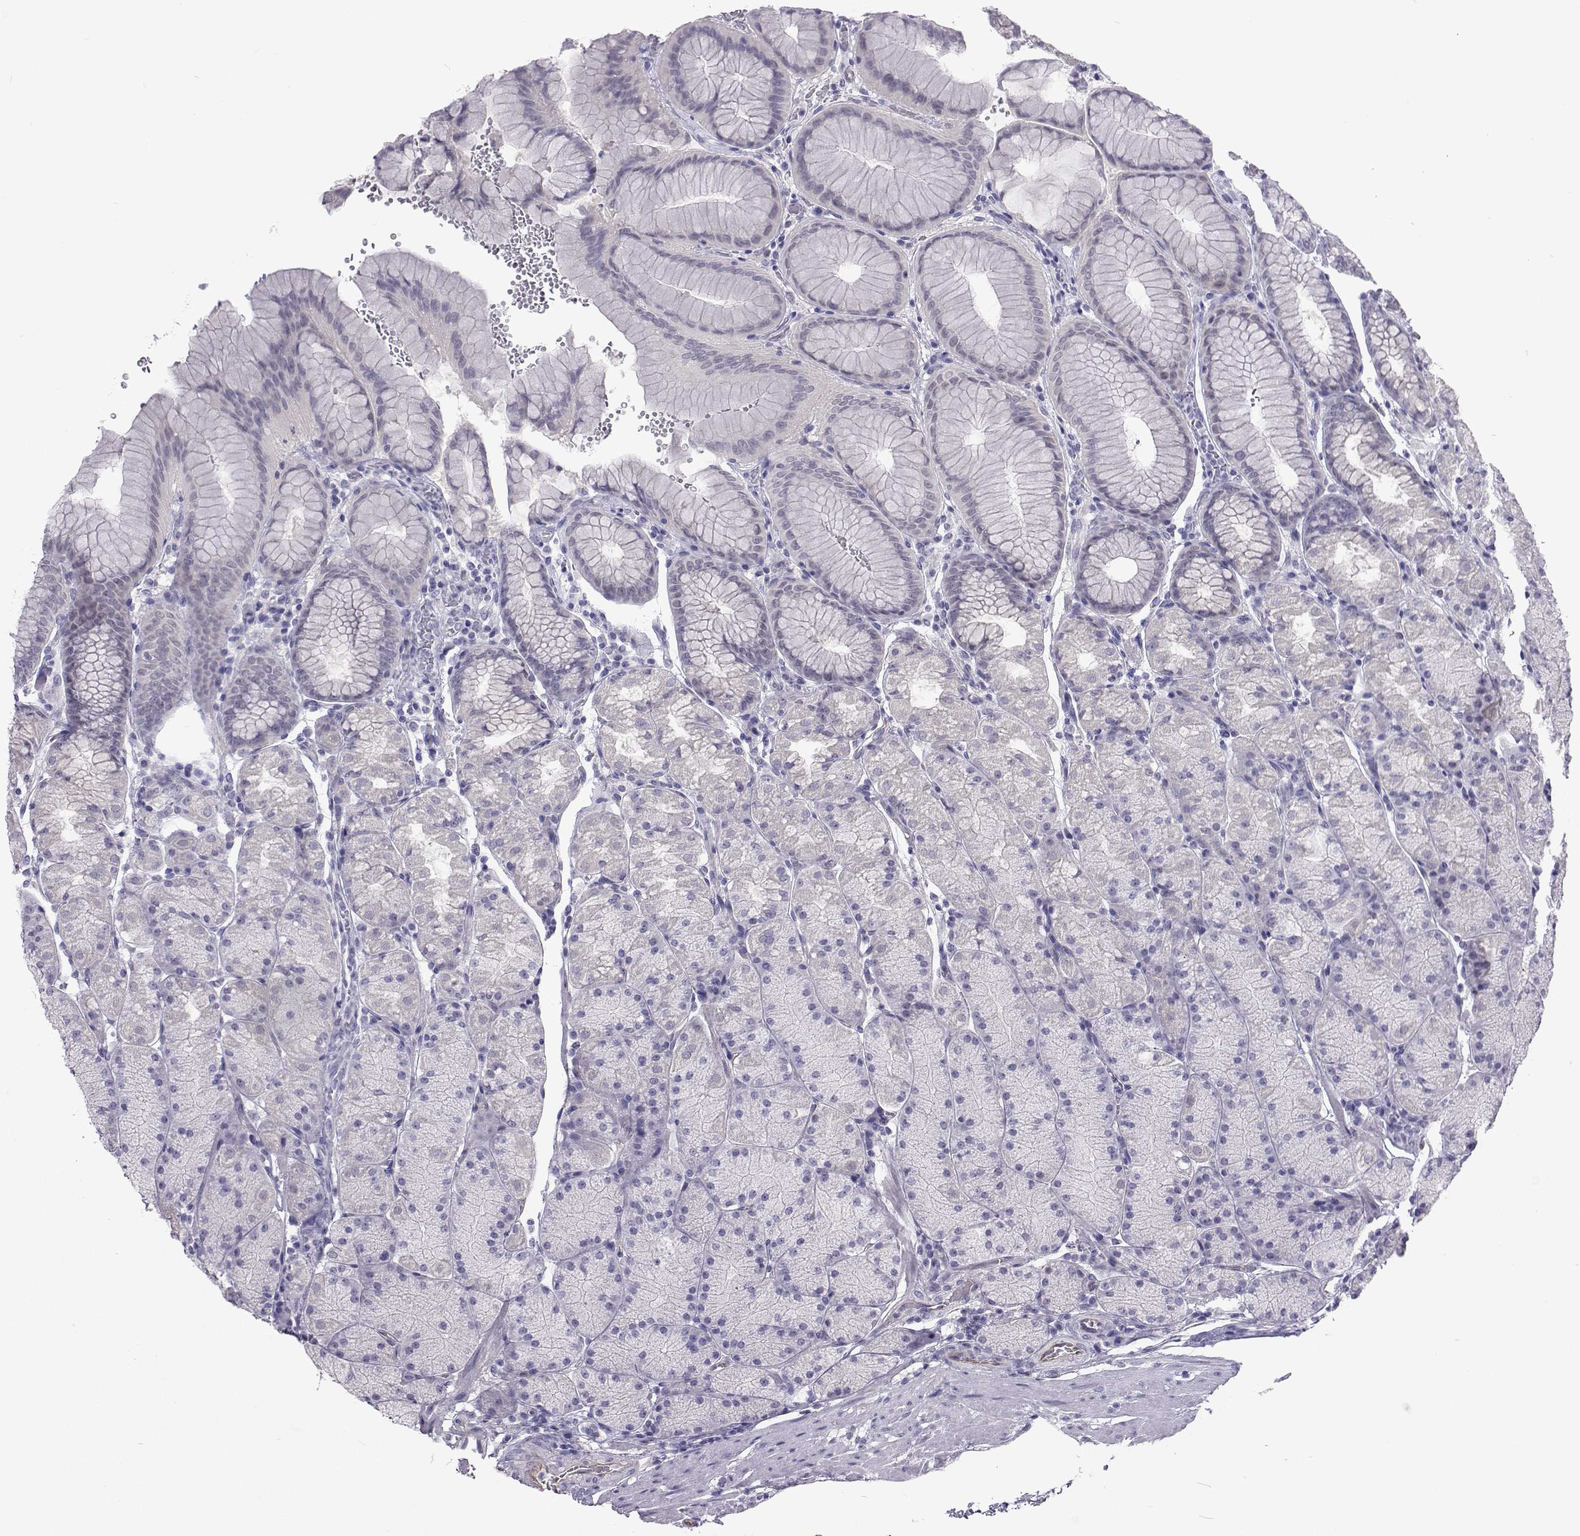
{"staining": {"intensity": "negative", "quantity": "none", "location": "none"}, "tissue": "stomach", "cell_type": "Glandular cells", "image_type": "normal", "snomed": [{"axis": "morphology", "description": "Normal tissue, NOS"}, {"axis": "topography", "description": "Stomach, upper"}, {"axis": "topography", "description": "Stomach"}], "caption": "IHC photomicrograph of normal stomach: human stomach stained with DAB shows no significant protein expression in glandular cells.", "gene": "GALM", "patient": {"sex": "male", "age": 76}}